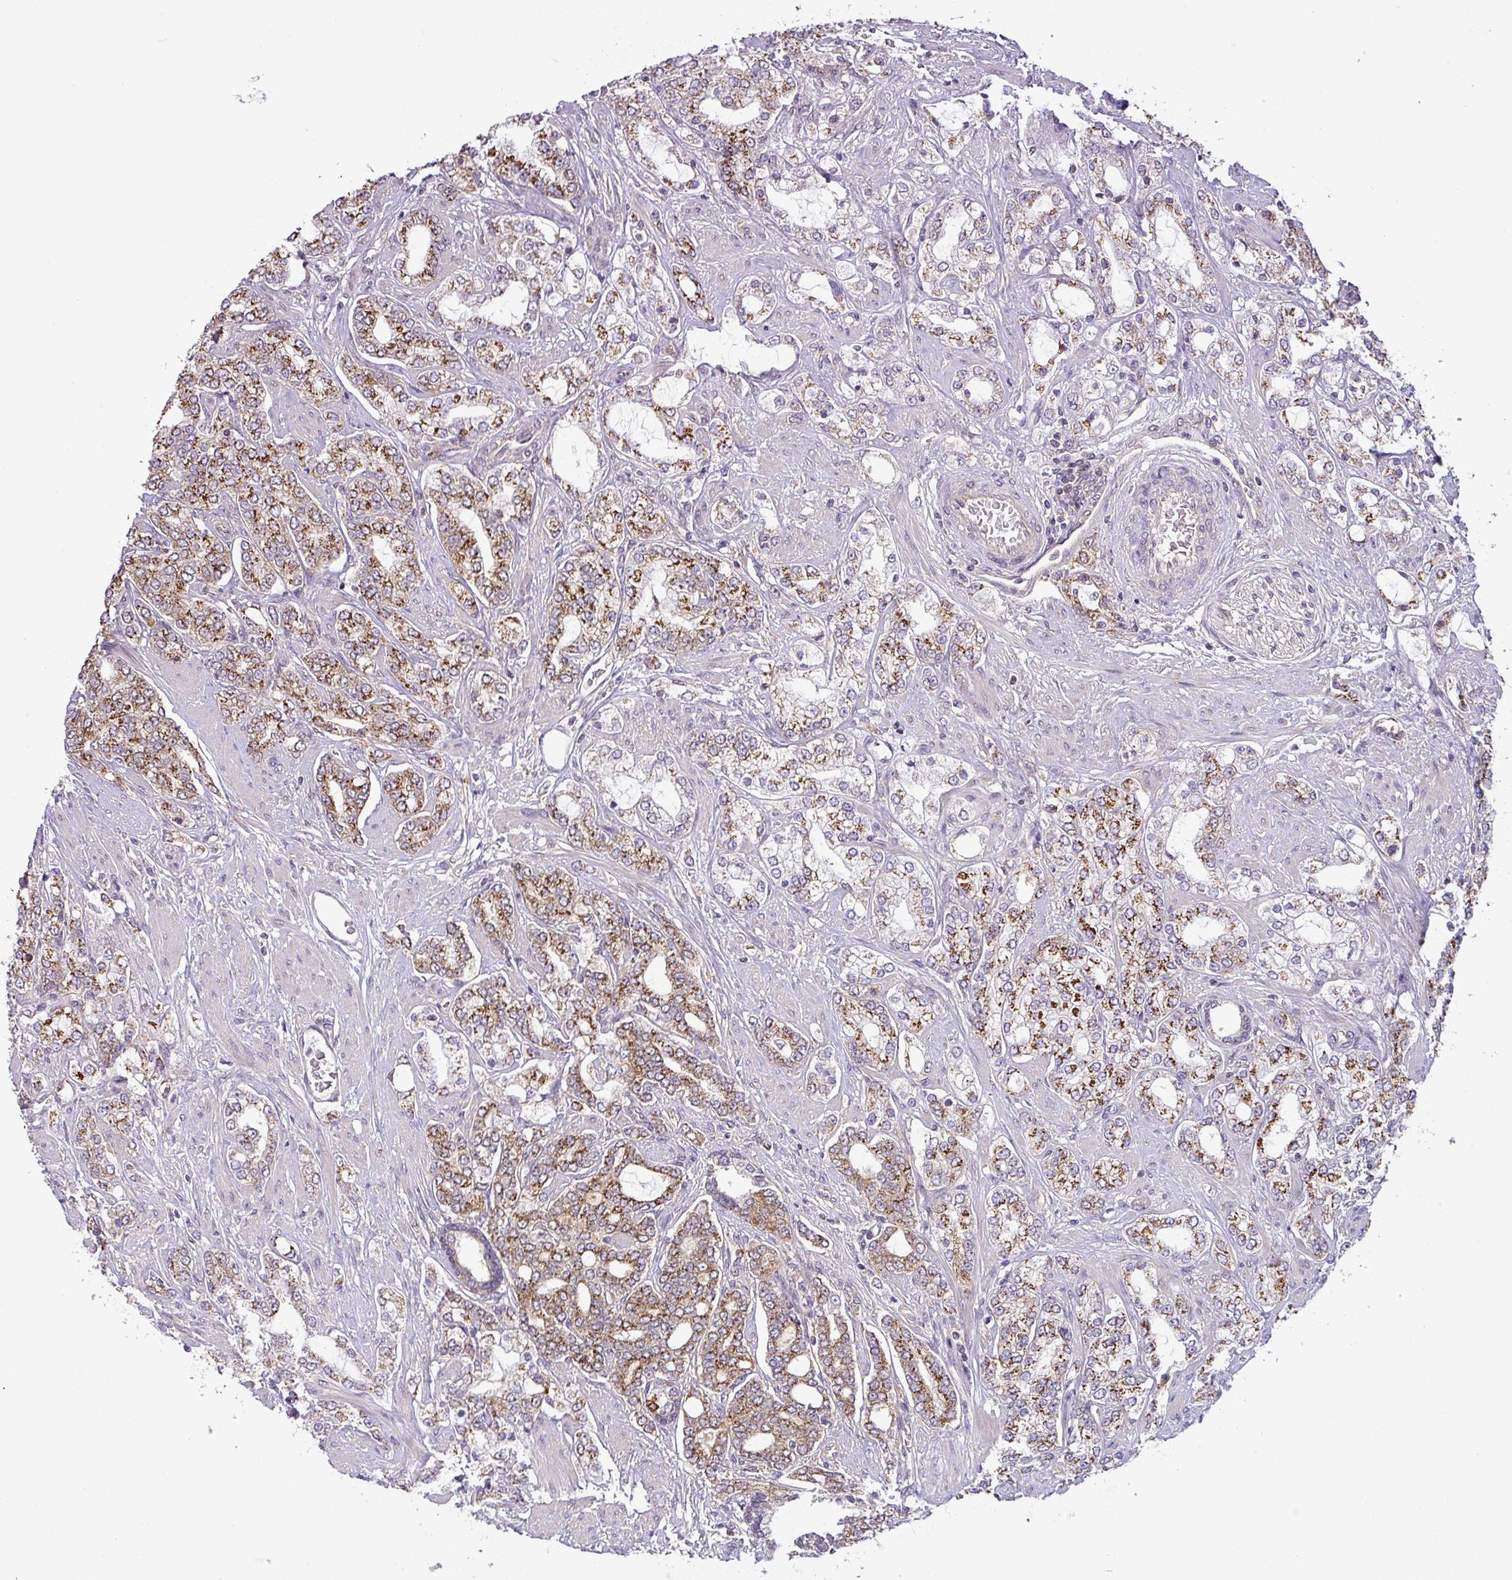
{"staining": {"intensity": "moderate", "quantity": ">75%", "location": "cytoplasmic/membranous"}, "tissue": "prostate cancer", "cell_type": "Tumor cells", "image_type": "cancer", "snomed": [{"axis": "morphology", "description": "Adenocarcinoma, High grade"}, {"axis": "topography", "description": "Prostate"}], "caption": "DAB (3,3'-diaminobenzidine) immunohistochemical staining of high-grade adenocarcinoma (prostate) demonstrates moderate cytoplasmic/membranous protein positivity in about >75% of tumor cells.", "gene": "GALNT12", "patient": {"sex": "male", "age": 64}}